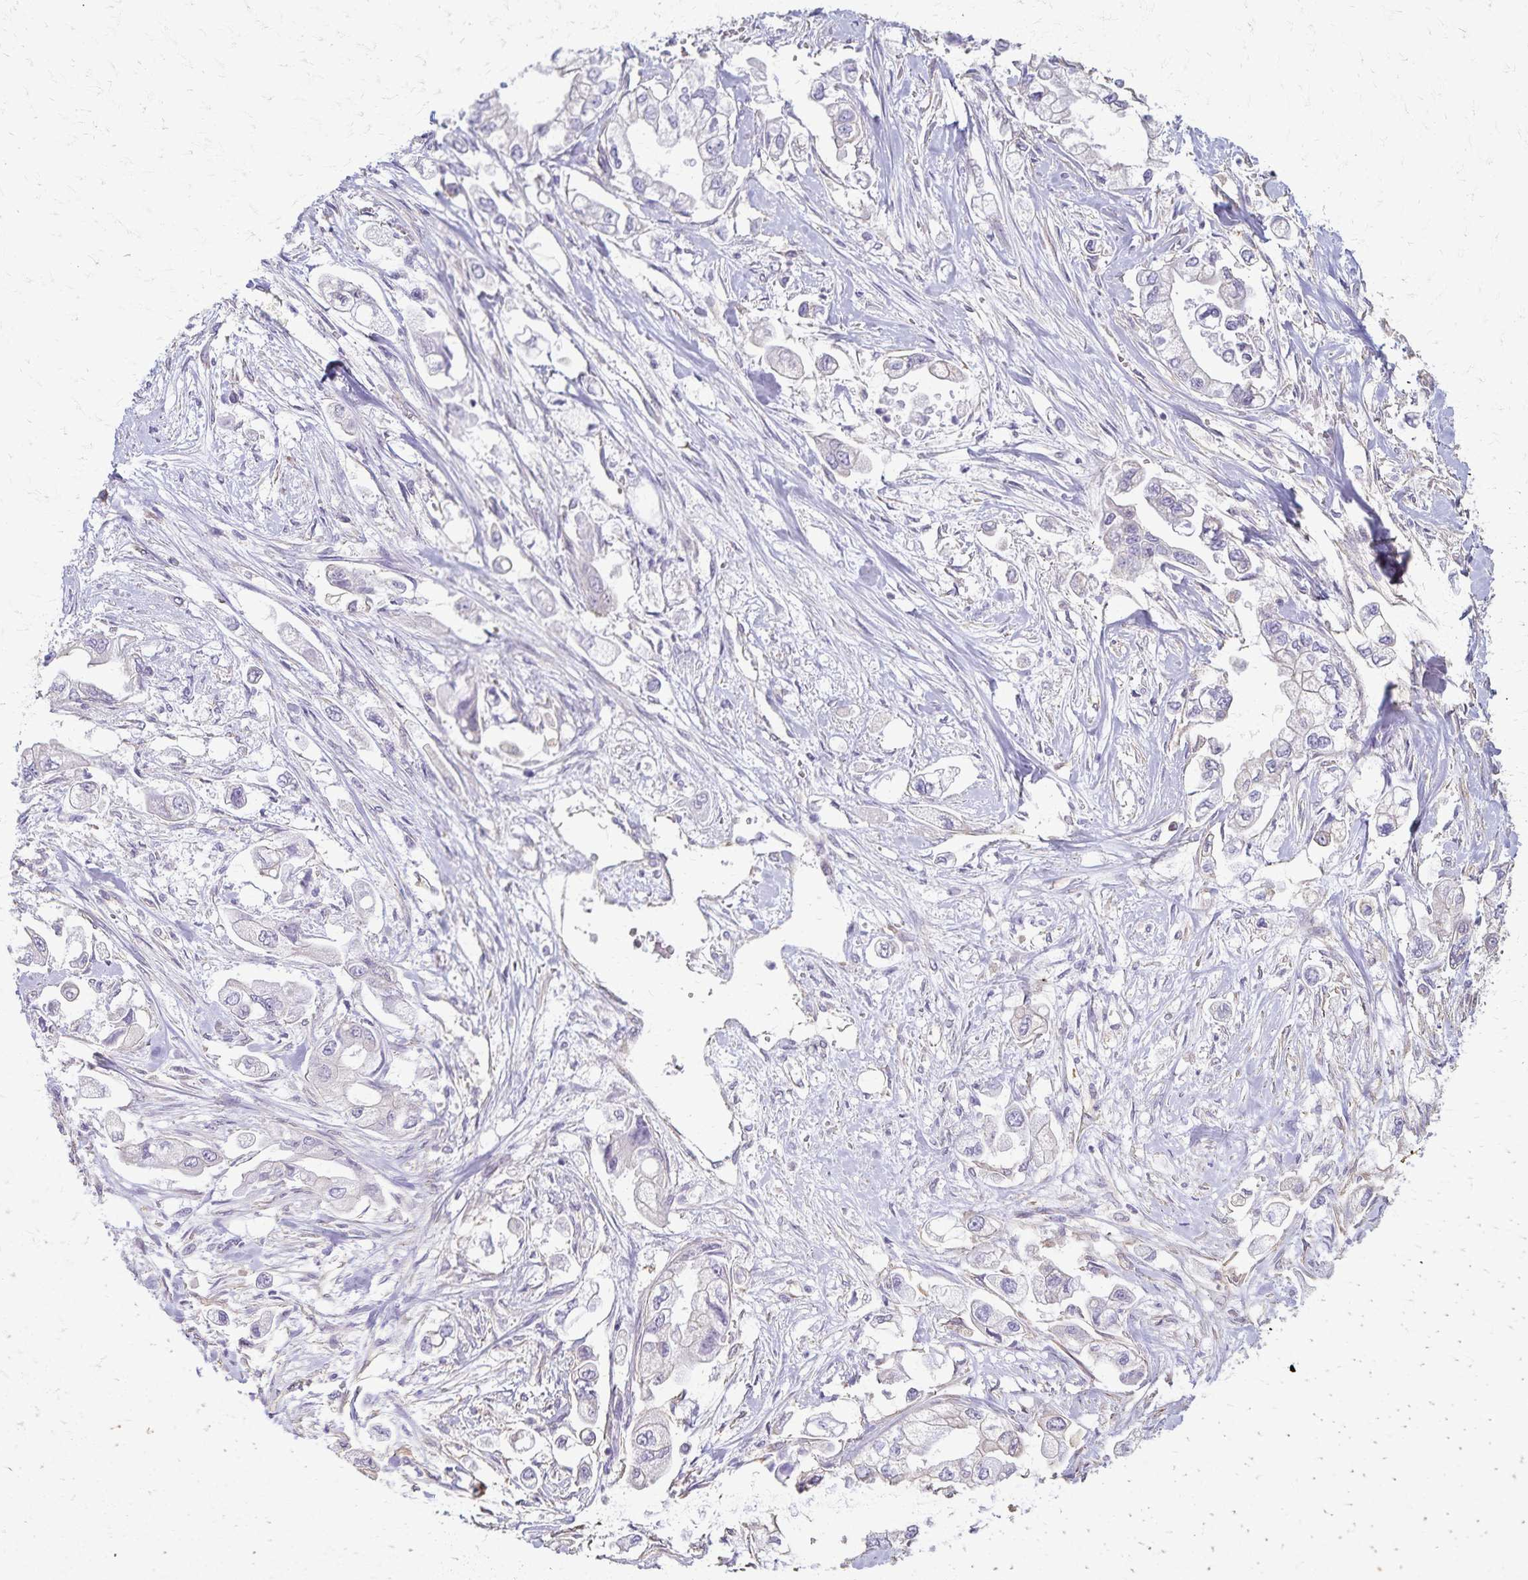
{"staining": {"intensity": "negative", "quantity": "none", "location": "none"}, "tissue": "stomach cancer", "cell_type": "Tumor cells", "image_type": "cancer", "snomed": [{"axis": "morphology", "description": "Adenocarcinoma, NOS"}, {"axis": "topography", "description": "Stomach"}], "caption": "An immunohistochemistry photomicrograph of stomach adenocarcinoma is shown. There is no staining in tumor cells of stomach adenocarcinoma.", "gene": "KISS1", "patient": {"sex": "male", "age": 62}}